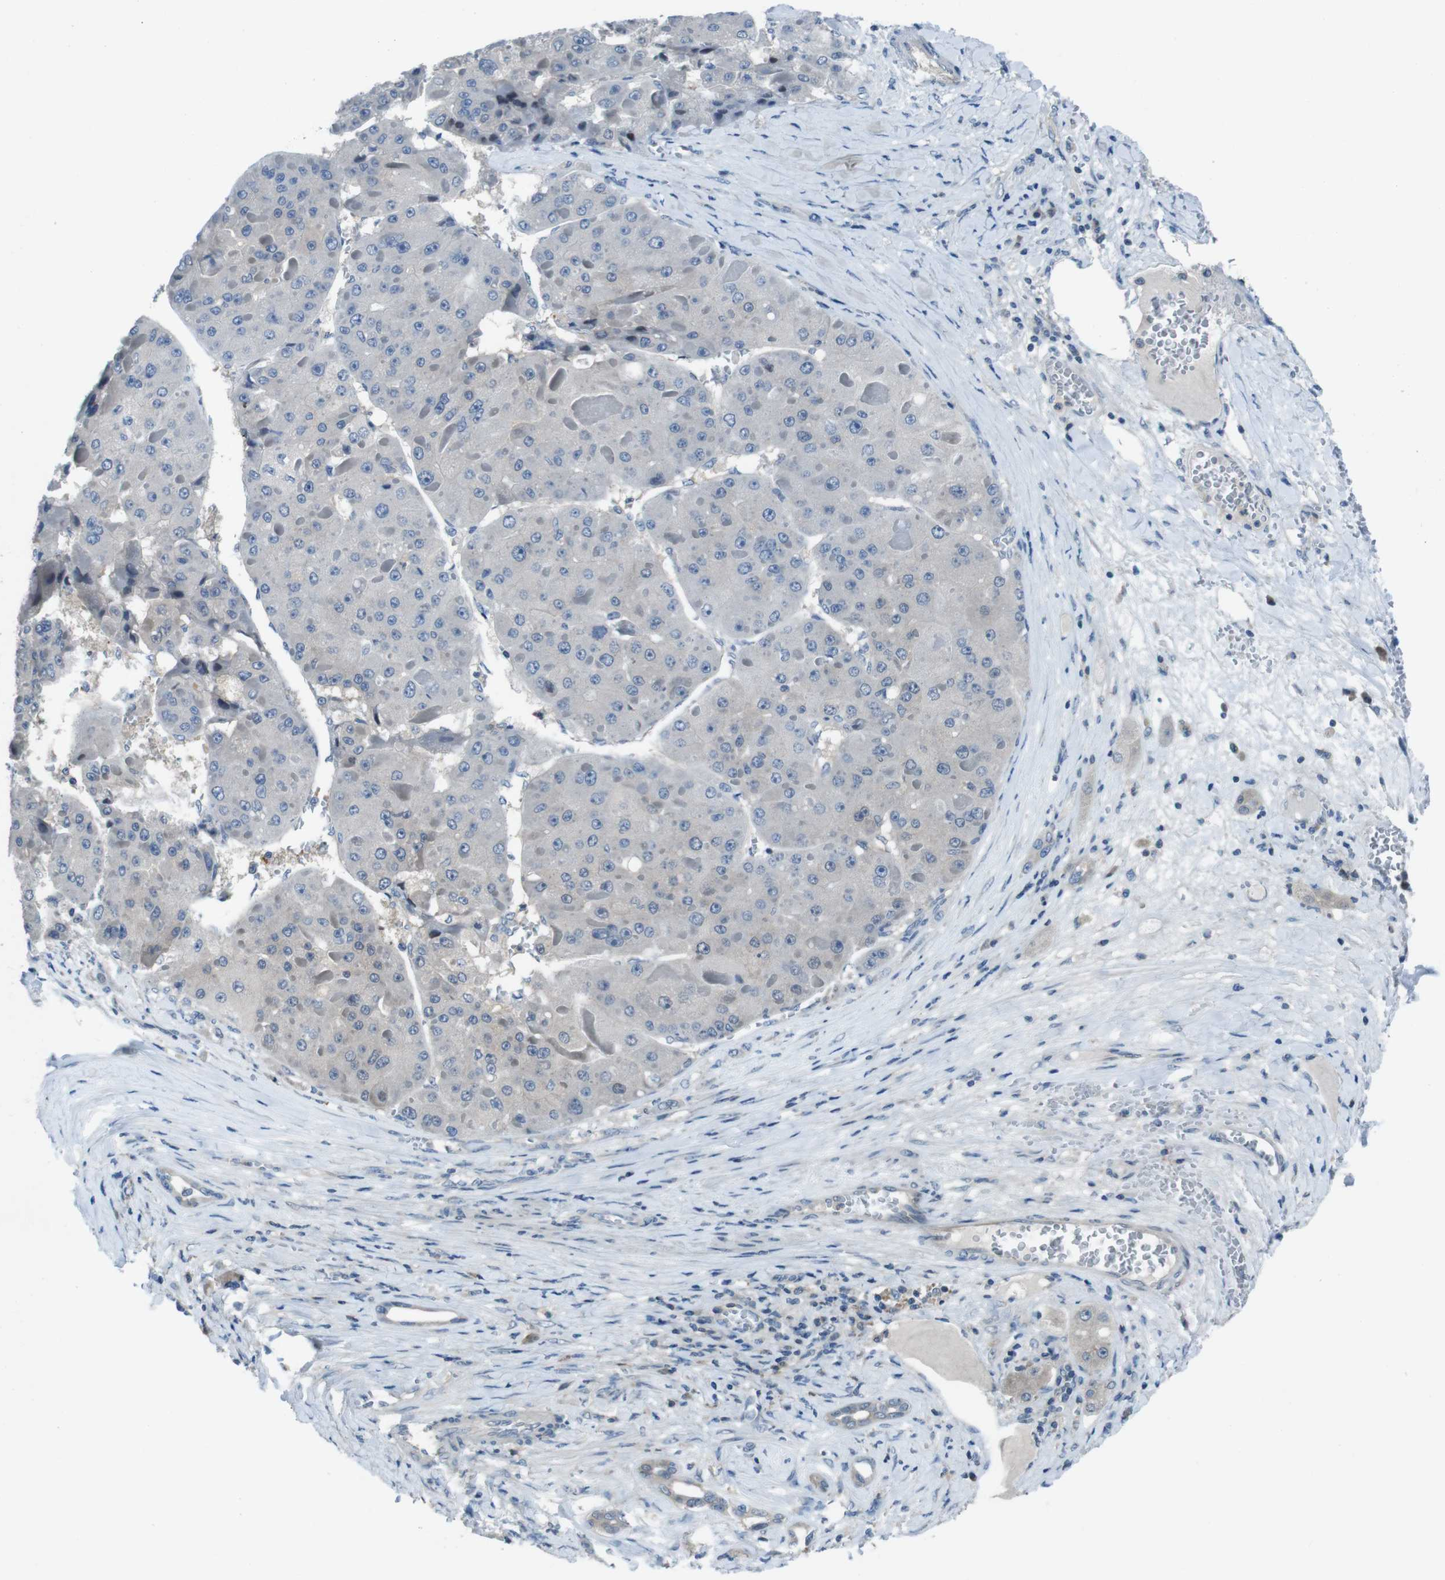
{"staining": {"intensity": "negative", "quantity": "none", "location": "none"}, "tissue": "liver cancer", "cell_type": "Tumor cells", "image_type": "cancer", "snomed": [{"axis": "morphology", "description": "Carcinoma, Hepatocellular, NOS"}, {"axis": "topography", "description": "Liver"}], "caption": "Immunohistochemistry histopathology image of neoplastic tissue: human liver hepatocellular carcinoma stained with DAB displays no significant protein positivity in tumor cells.", "gene": "NANOS2", "patient": {"sex": "female", "age": 73}}